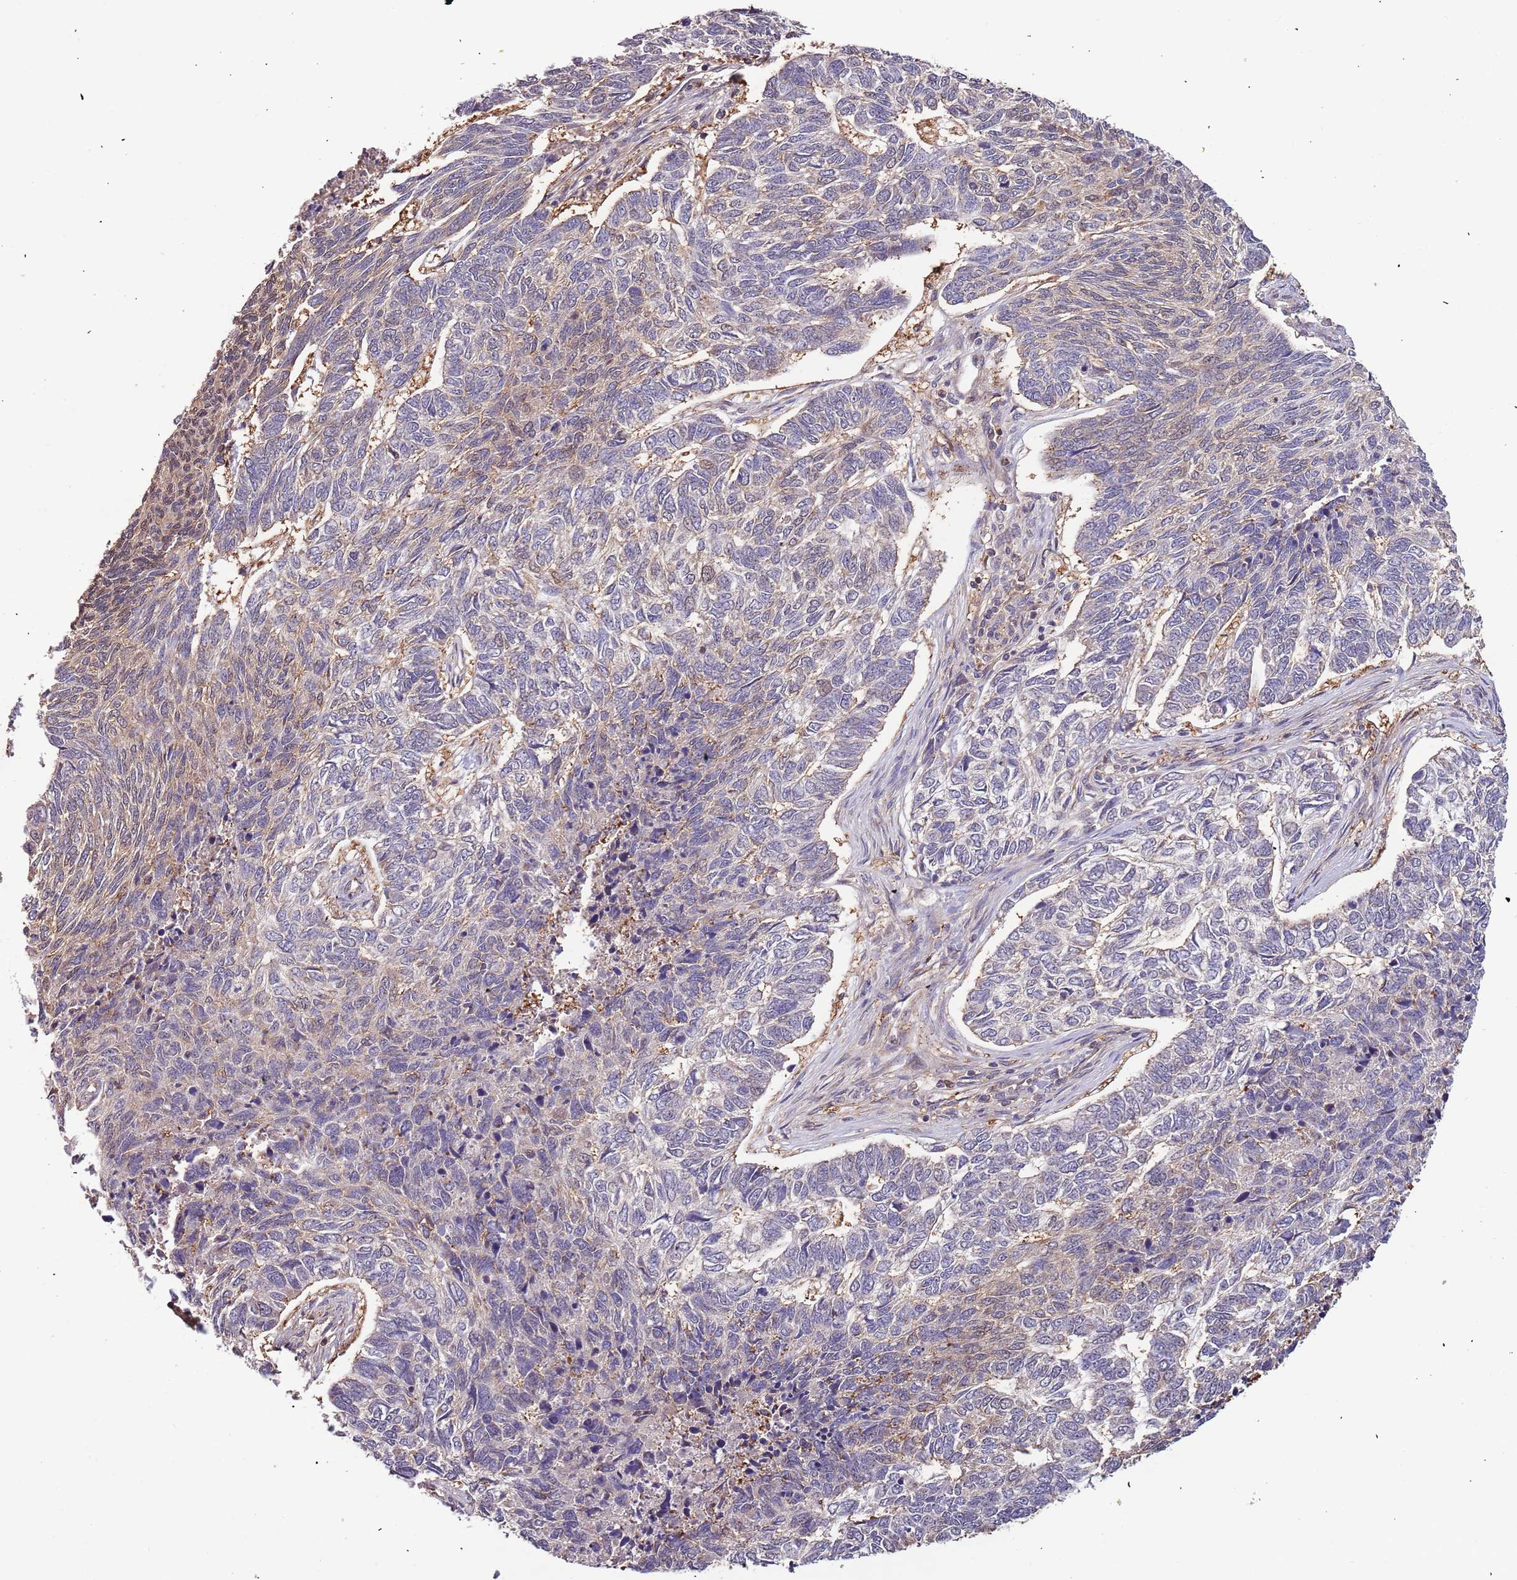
{"staining": {"intensity": "negative", "quantity": "none", "location": "none"}, "tissue": "skin cancer", "cell_type": "Tumor cells", "image_type": "cancer", "snomed": [{"axis": "morphology", "description": "Basal cell carcinoma"}, {"axis": "topography", "description": "Skin"}], "caption": "Immunohistochemical staining of human basal cell carcinoma (skin) displays no significant staining in tumor cells. (DAB immunohistochemistry (IHC) with hematoxylin counter stain).", "gene": "IL17RD", "patient": {"sex": "female", "age": 65}}